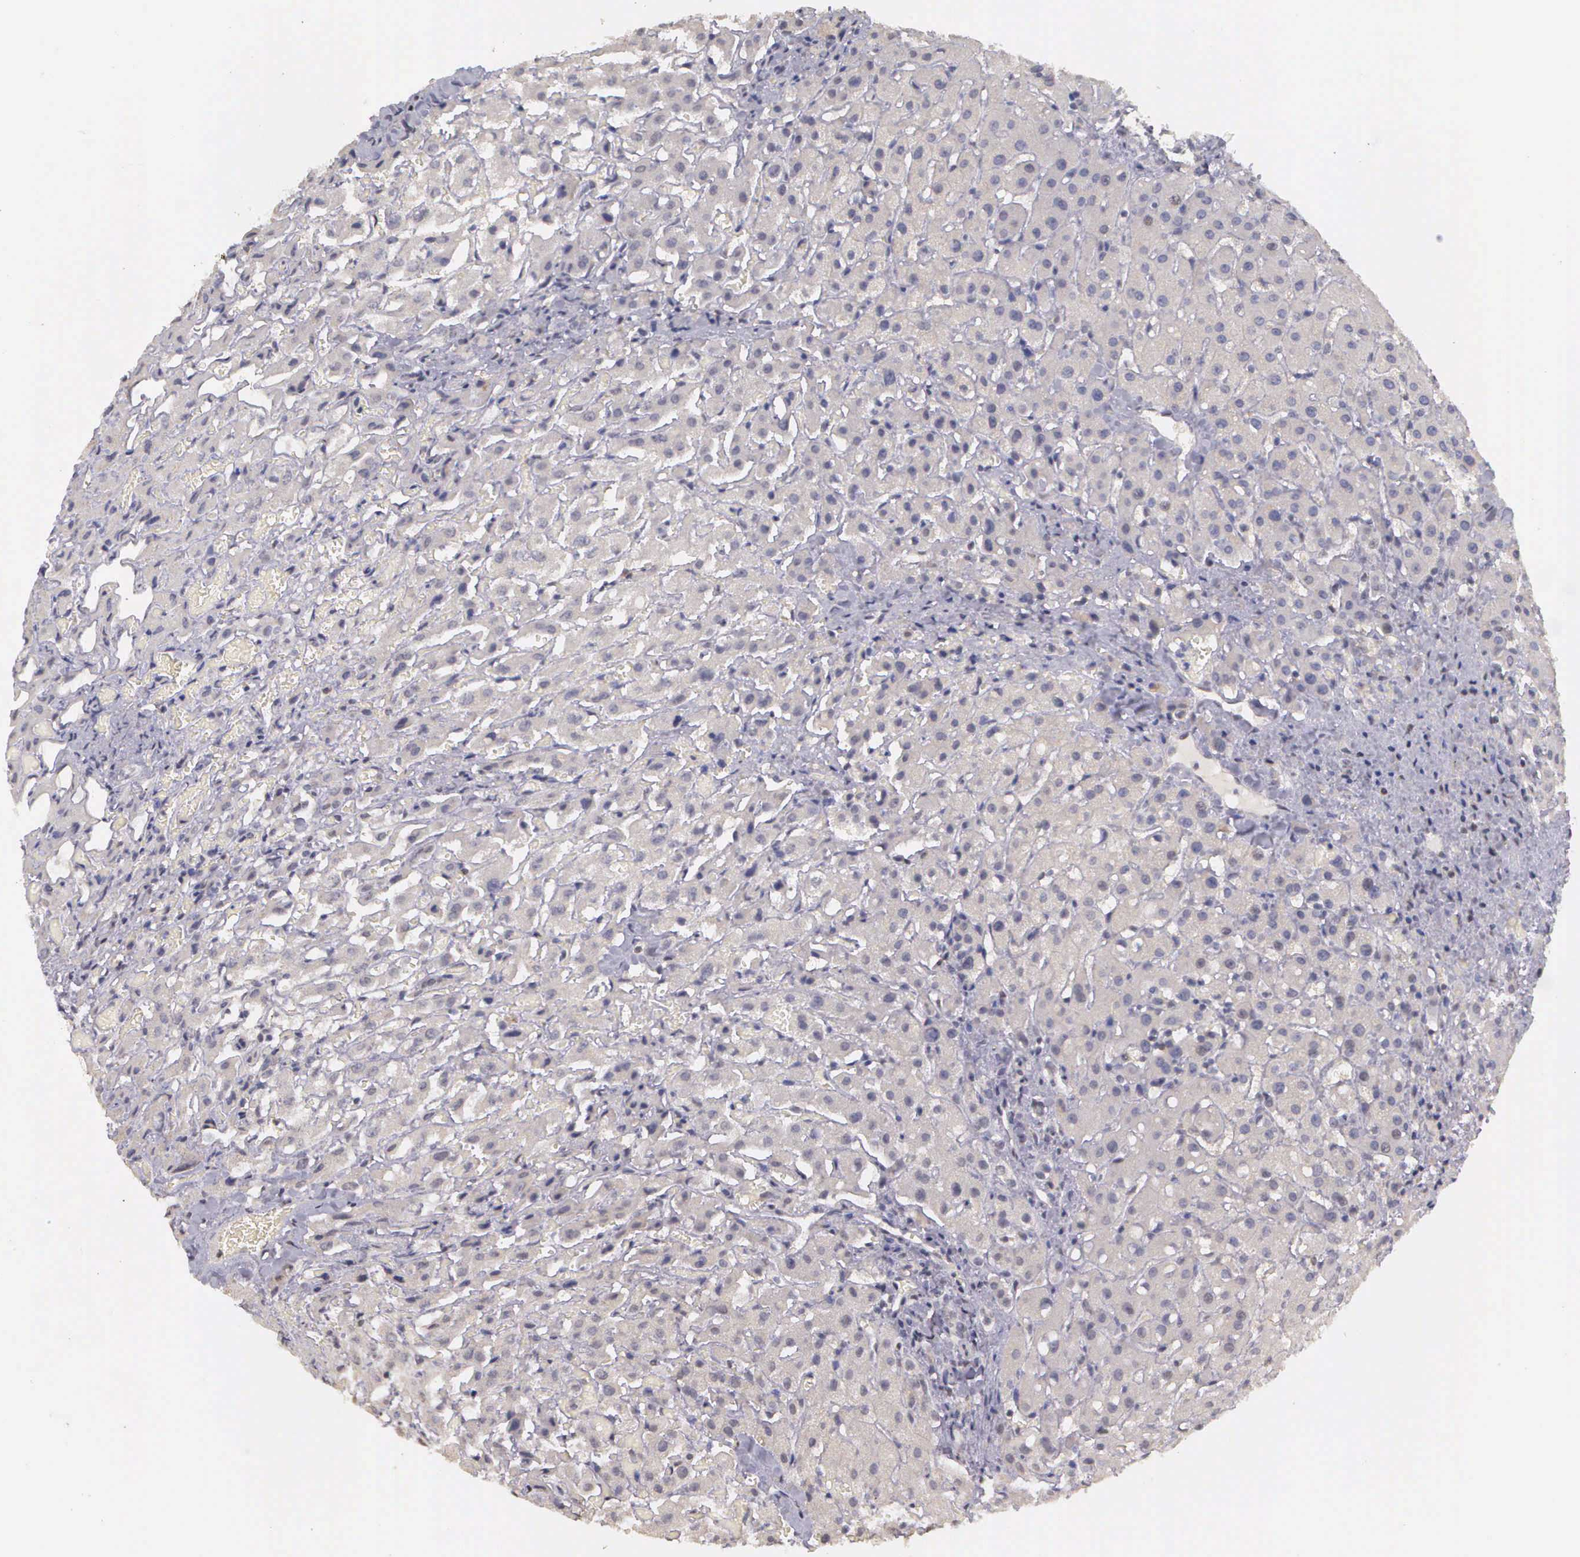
{"staining": {"intensity": "negative", "quantity": "none", "location": "none"}, "tissue": "liver", "cell_type": "Hepatocytes", "image_type": "normal", "snomed": [{"axis": "morphology", "description": "Normal tissue, NOS"}, {"axis": "topography", "description": "Liver"}], "caption": "IHC micrograph of benign liver: human liver stained with DAB demonstrates no significant protein expression in hepatocytes.", "gene": "ARMCX5", "patient": {"sex": "female", "age": 27}}